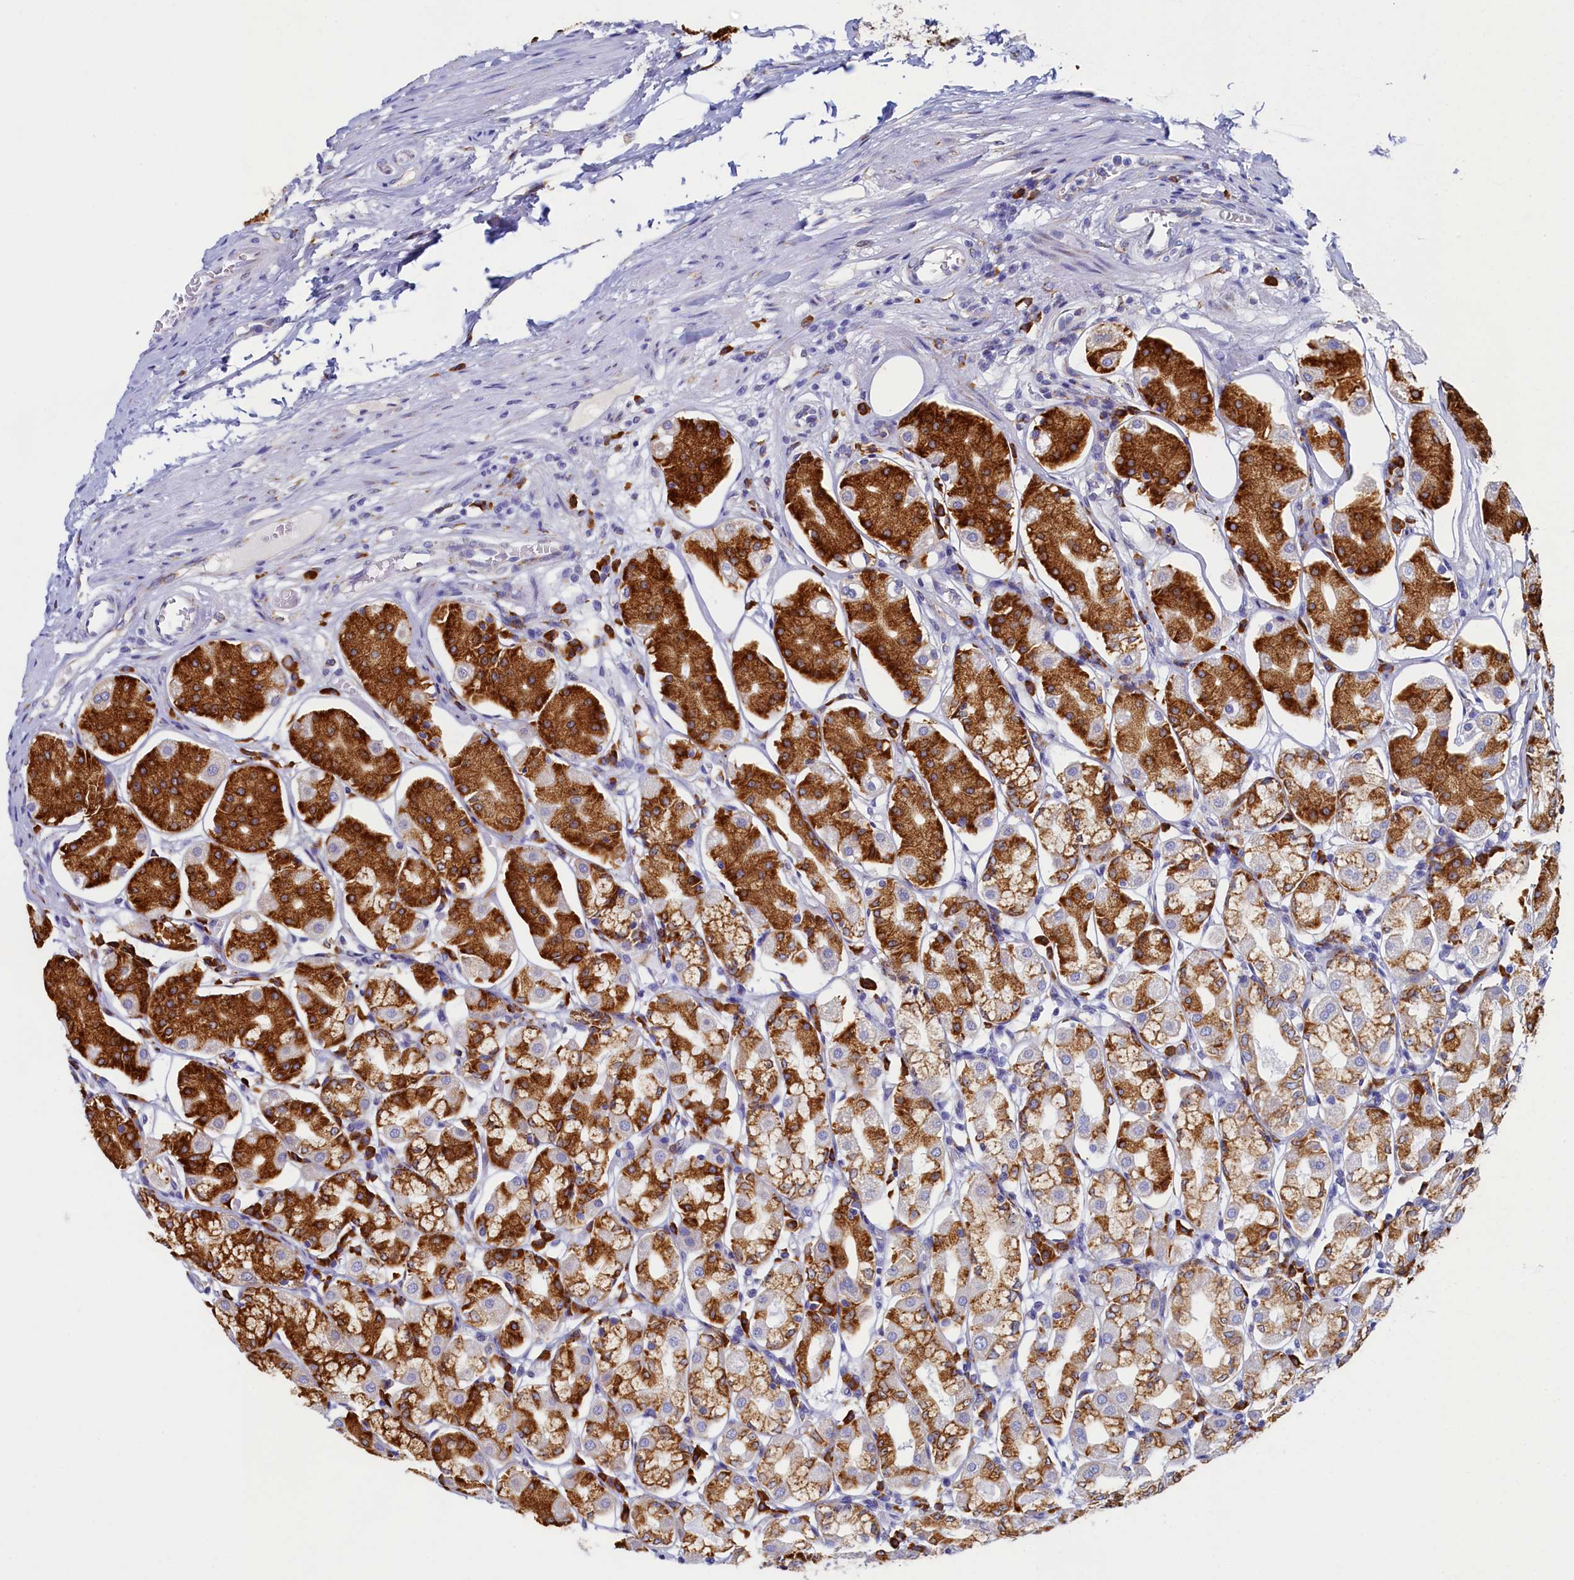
{"staining": {"intensity": "strong", "quantity": "25%-75%", "location": "cytoplasmic/membranous"}, "tissue": "stomach", "cell_type": "Glandular cells", "image_type": "normal", "snomed": [{"axis": "morphology", "description": "Normal tissue, NOS"}, {"axis": "topography", "description": "Stomach, lower"}], "caption": "Immunohistochemistry micrograph of normal stomach stained for a protein (brown), which shows high levels of strong cytoplasmic/membranous expression in about 25%-75% of glandular cells.", "gene": "TMEM18", "patient": {"sex": "female", "age": 56}}